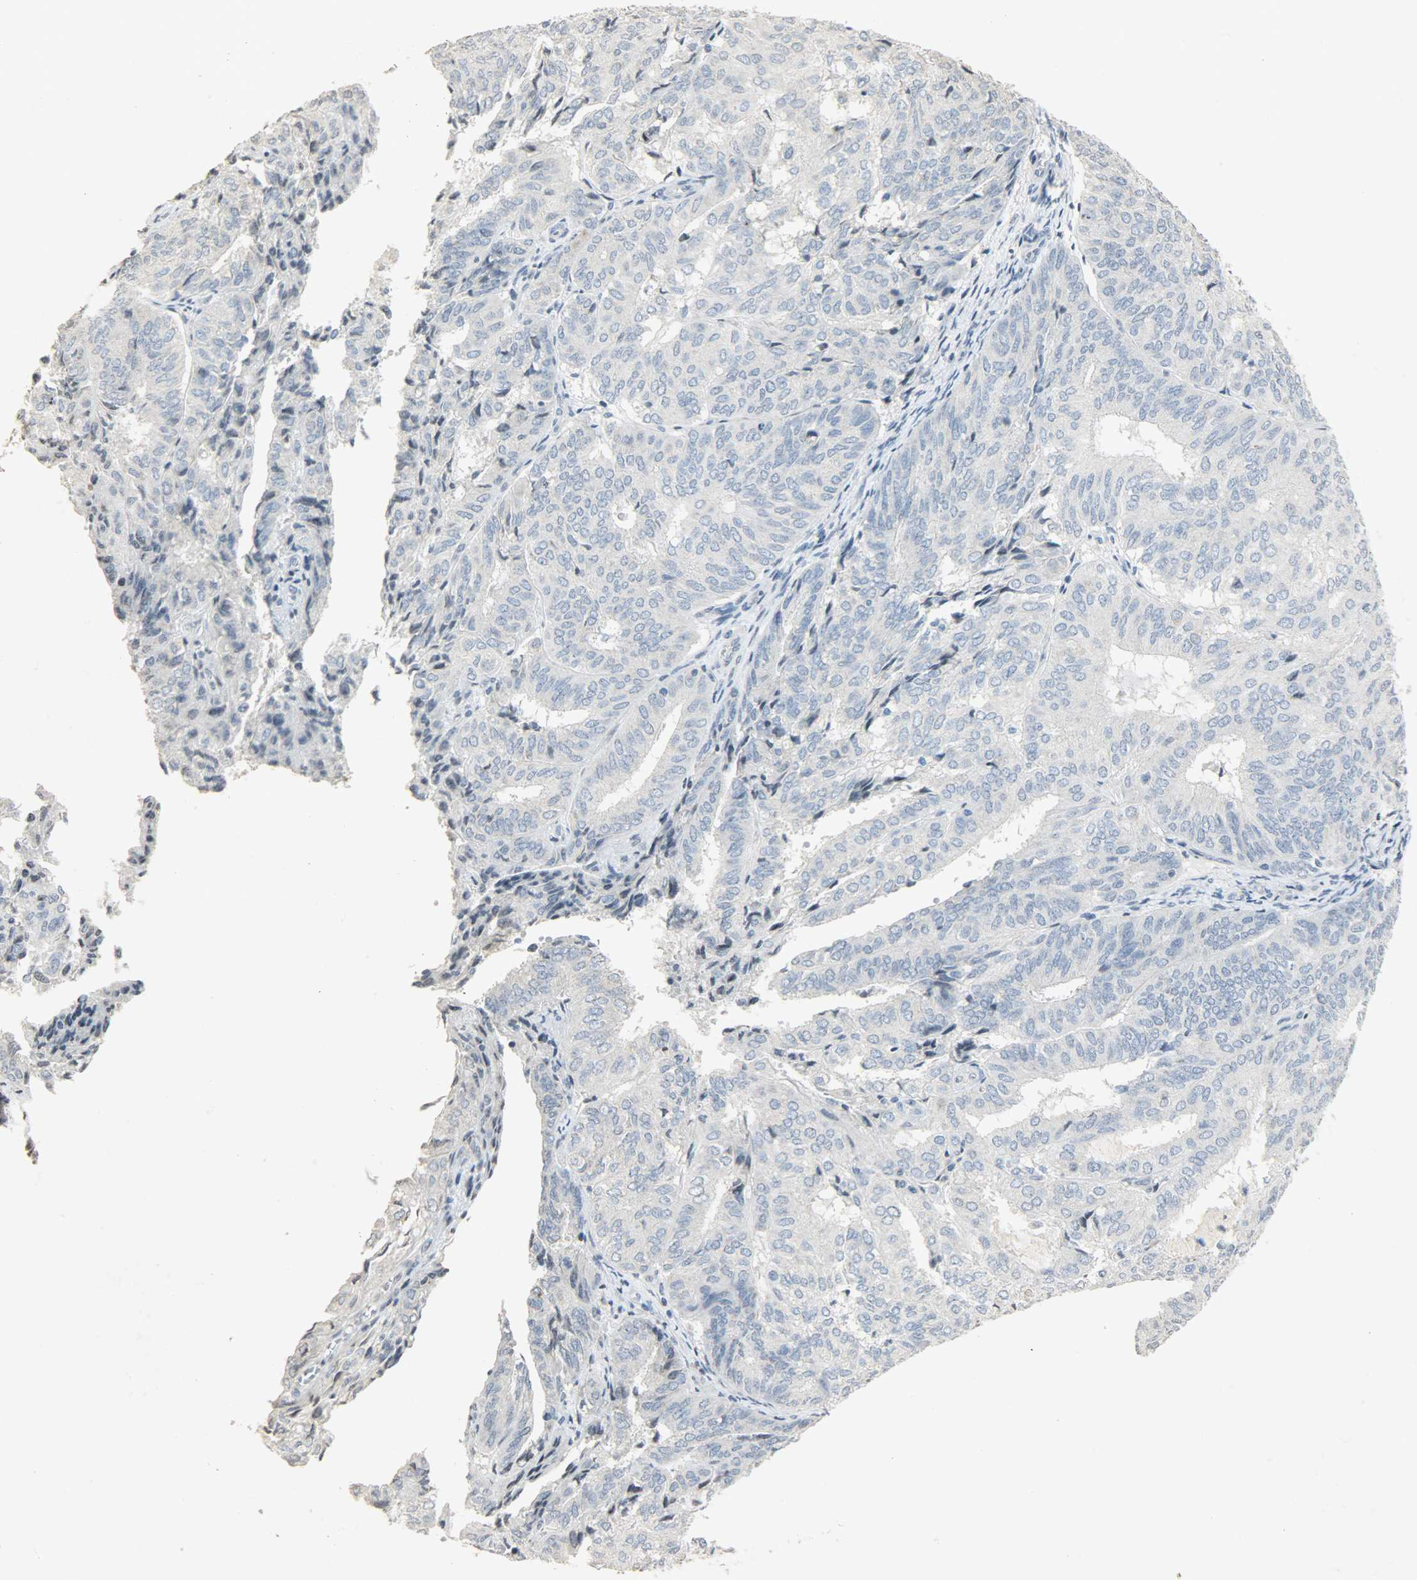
{"staining": {"intensity": "negative", "quantity": "none", "location": "none"}, "tissue": "endometrial cancer", "cell_type": "Tumor cells", "image_type": "cancer", "snomed": [{"axis": "morphology", "description": "Adenocarcinoma, NOS"}, {"axis": "topography", "description": "Uterus"}], "caption": "Tumor cells show no significant protein staining in adenocarcinoma (endometrial).", "gene": "DNAJB6", "patient": {"sex": "female", "age": 60}}